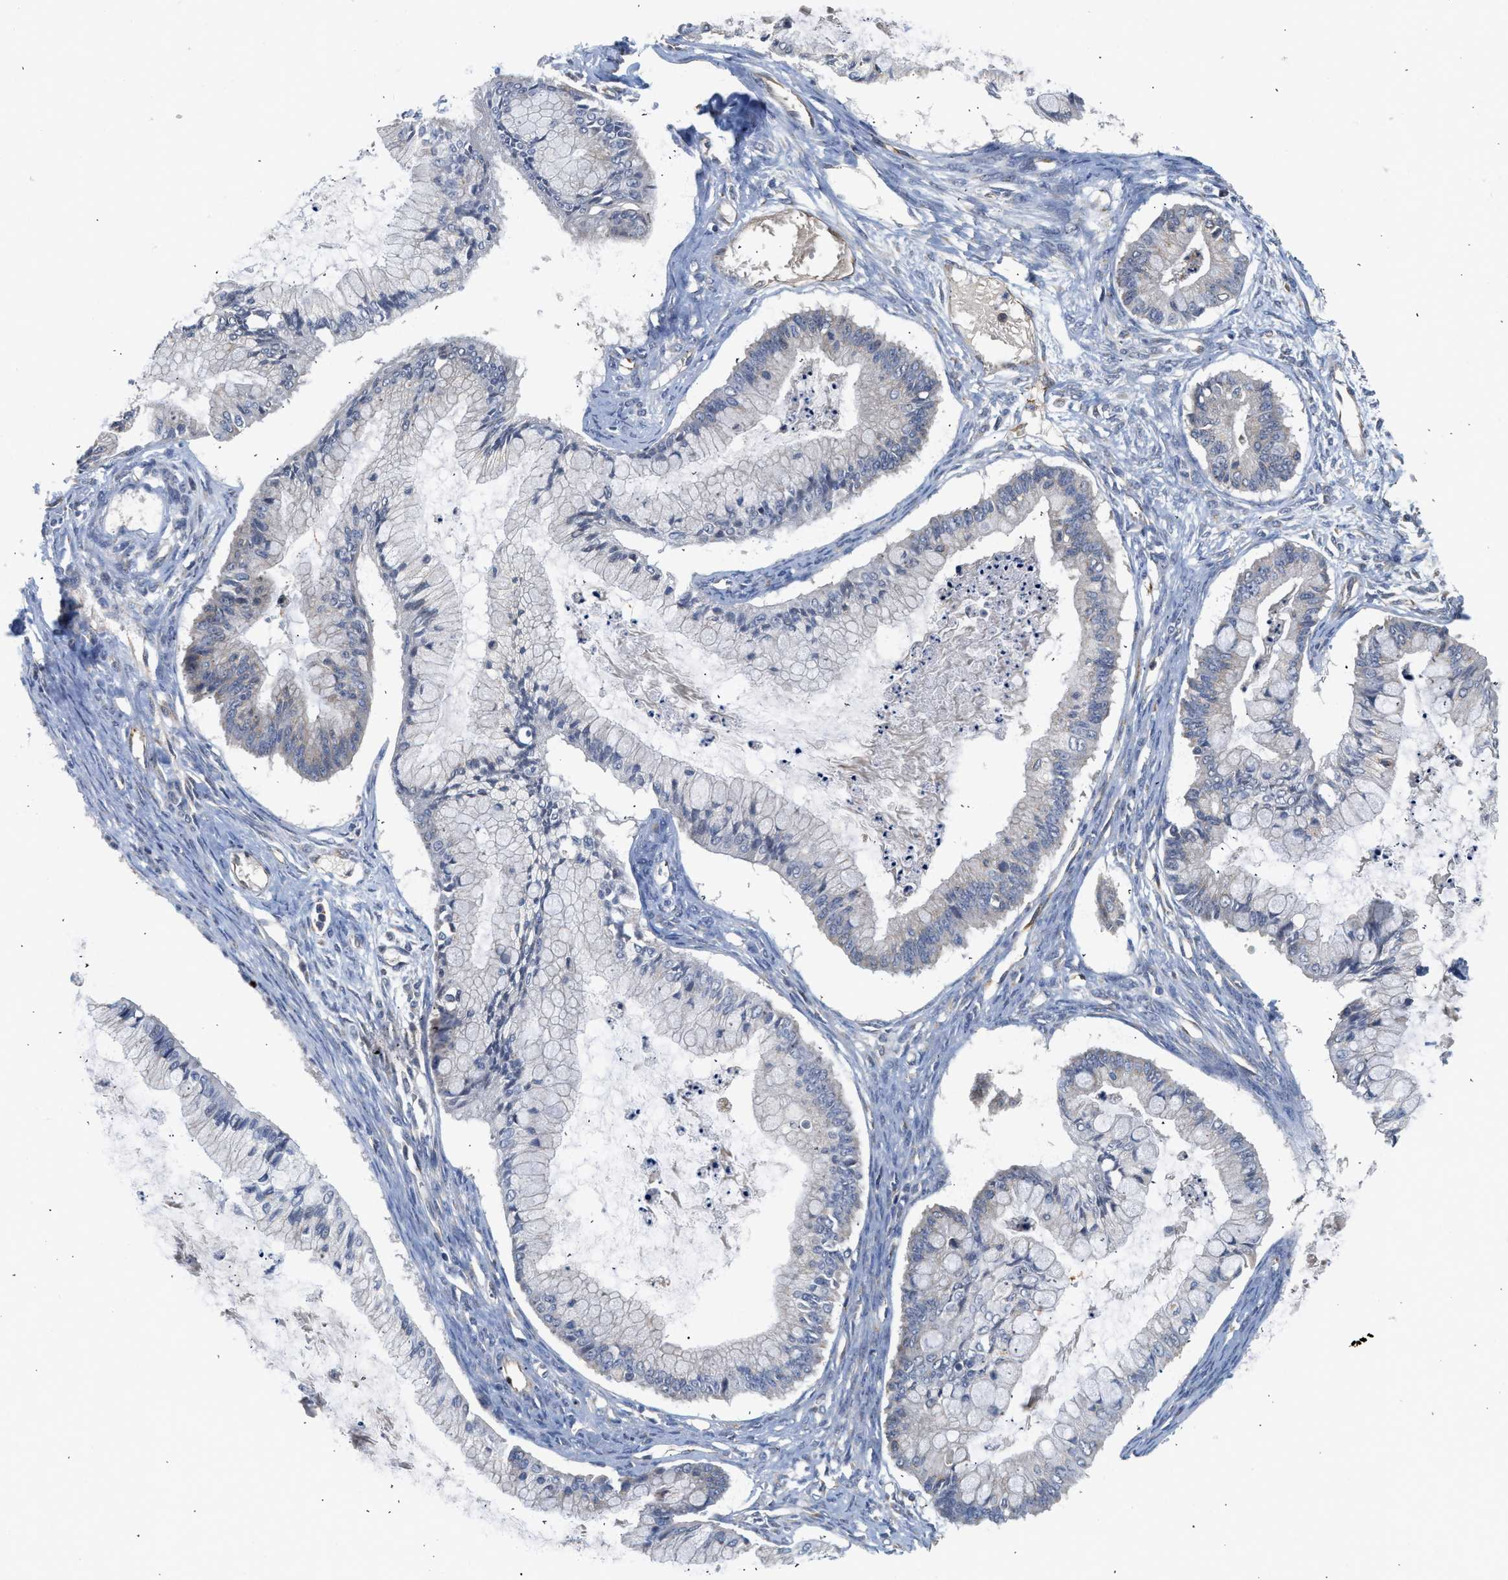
{"staining": {"intensity": "negative", "quantity": "none", "location": "none"}, "tissue": "ovarian cancer", "cell_type": "Tumor cells", "image_type": "cancer", "snomed": [{"axis": "morphology", "description": "Cystadenocarcinoma, mucinous, NOS"}, {"axis": "topography", "description": "Ovary"}], "caption": "DAB immunohistochemical staining of mucinous cystadenocarcinoma (ovarian) demonstrates no significant expression in tumor cells.", "gene": "PIM1", "patient": {"sex": "female", "age": 57}}